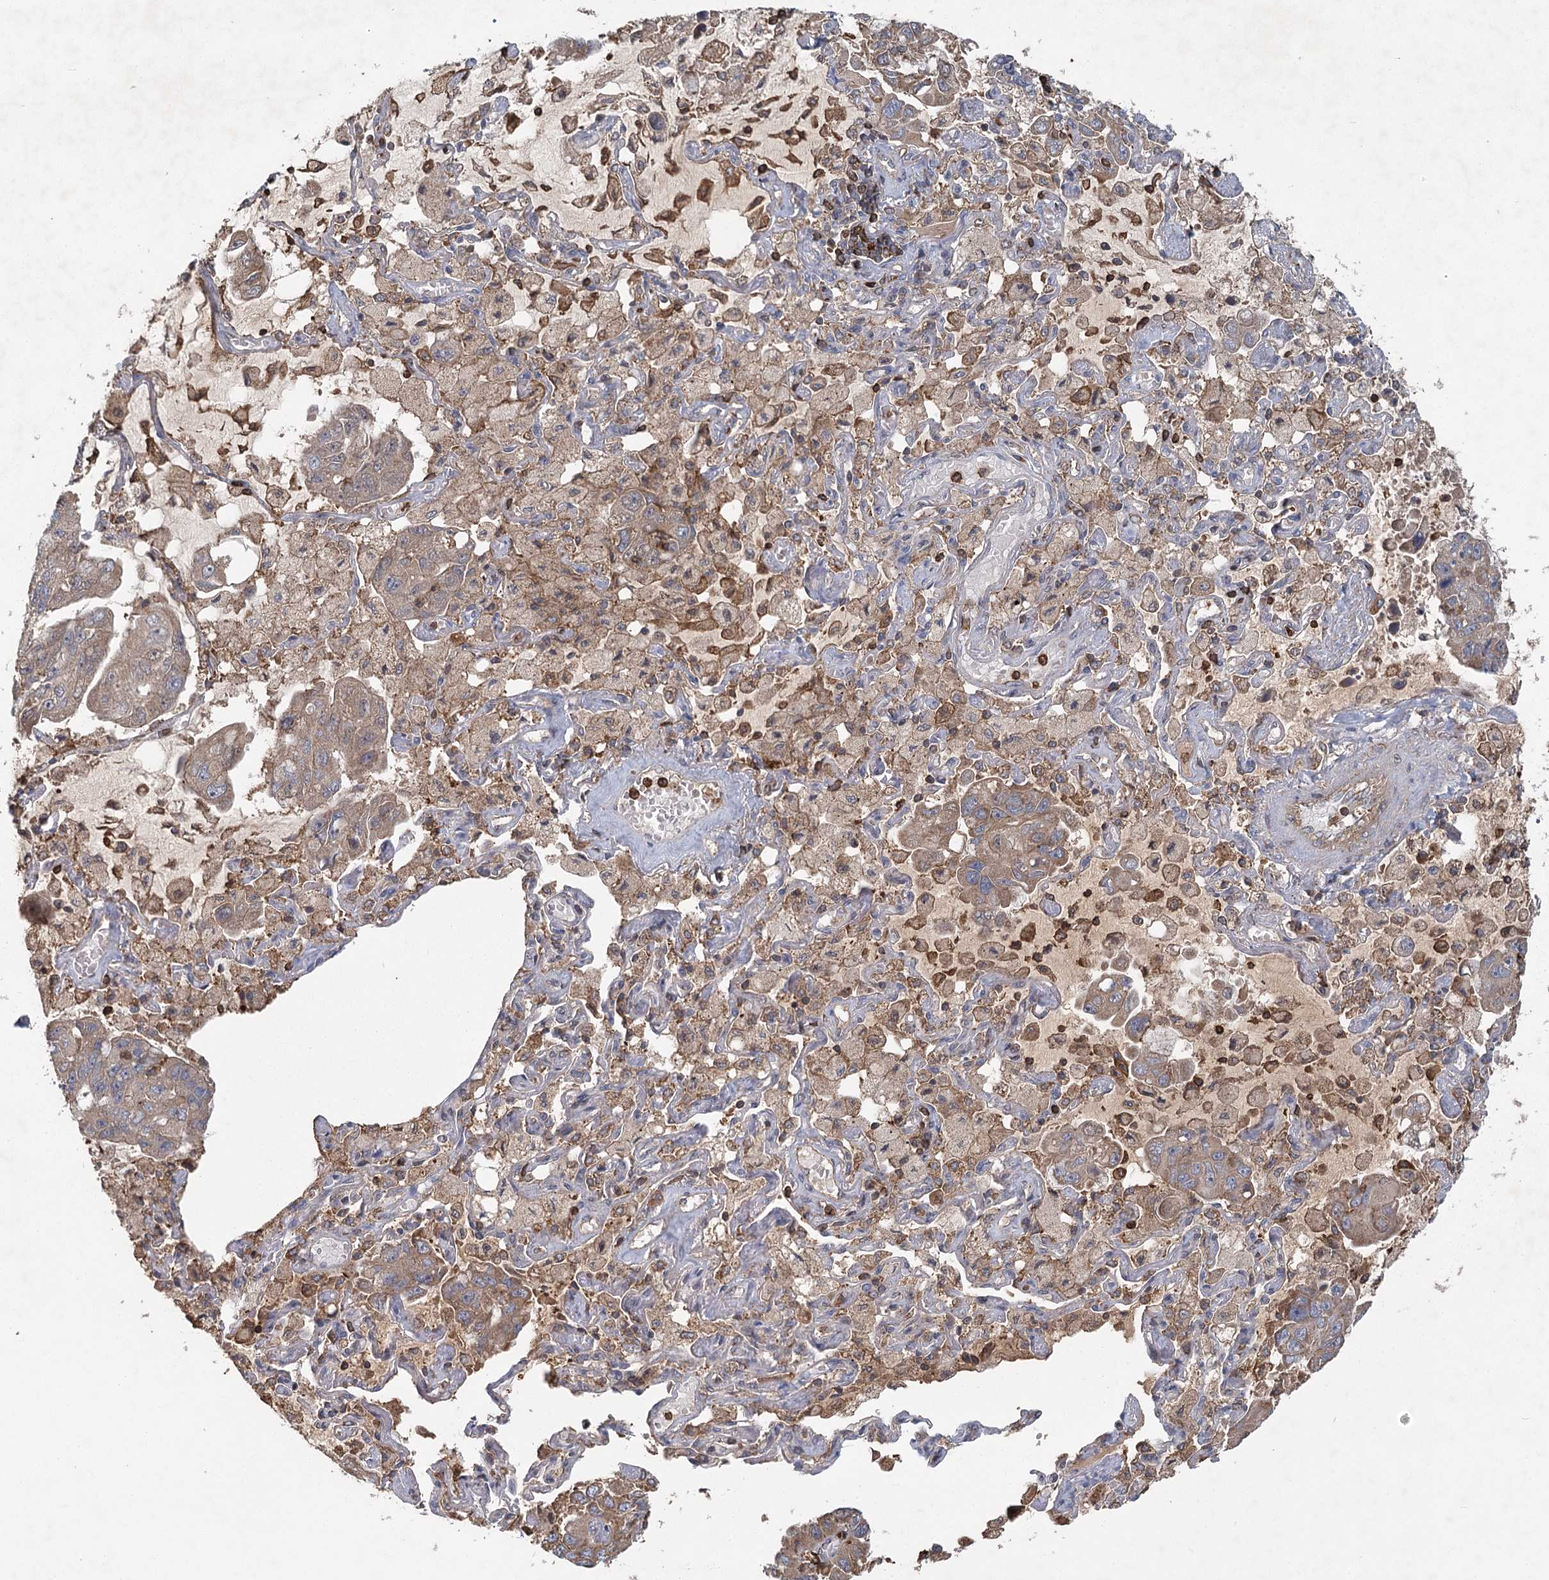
{"staining": {"intensity": "moderate", "quantity": ">75%", "location": "cytoplasmic/membranous"}, "tissue": "lung cancer", "cell_type": "Tumor cells", "image_type": "cancer", "snomed": [{"axis": "morphology", "description": "Adenocarcinoma, NOS"}, {"axis": "topography", "description": "Lung"}], "caption": "Lung cancer was stained to show a protein in brown. There is medium levels of moderate cytoplasmic/membranous staining in about >75% of tumor cells.", "gene": "PLEKHA7", "patient": {"sex": "male", "age": 64}}